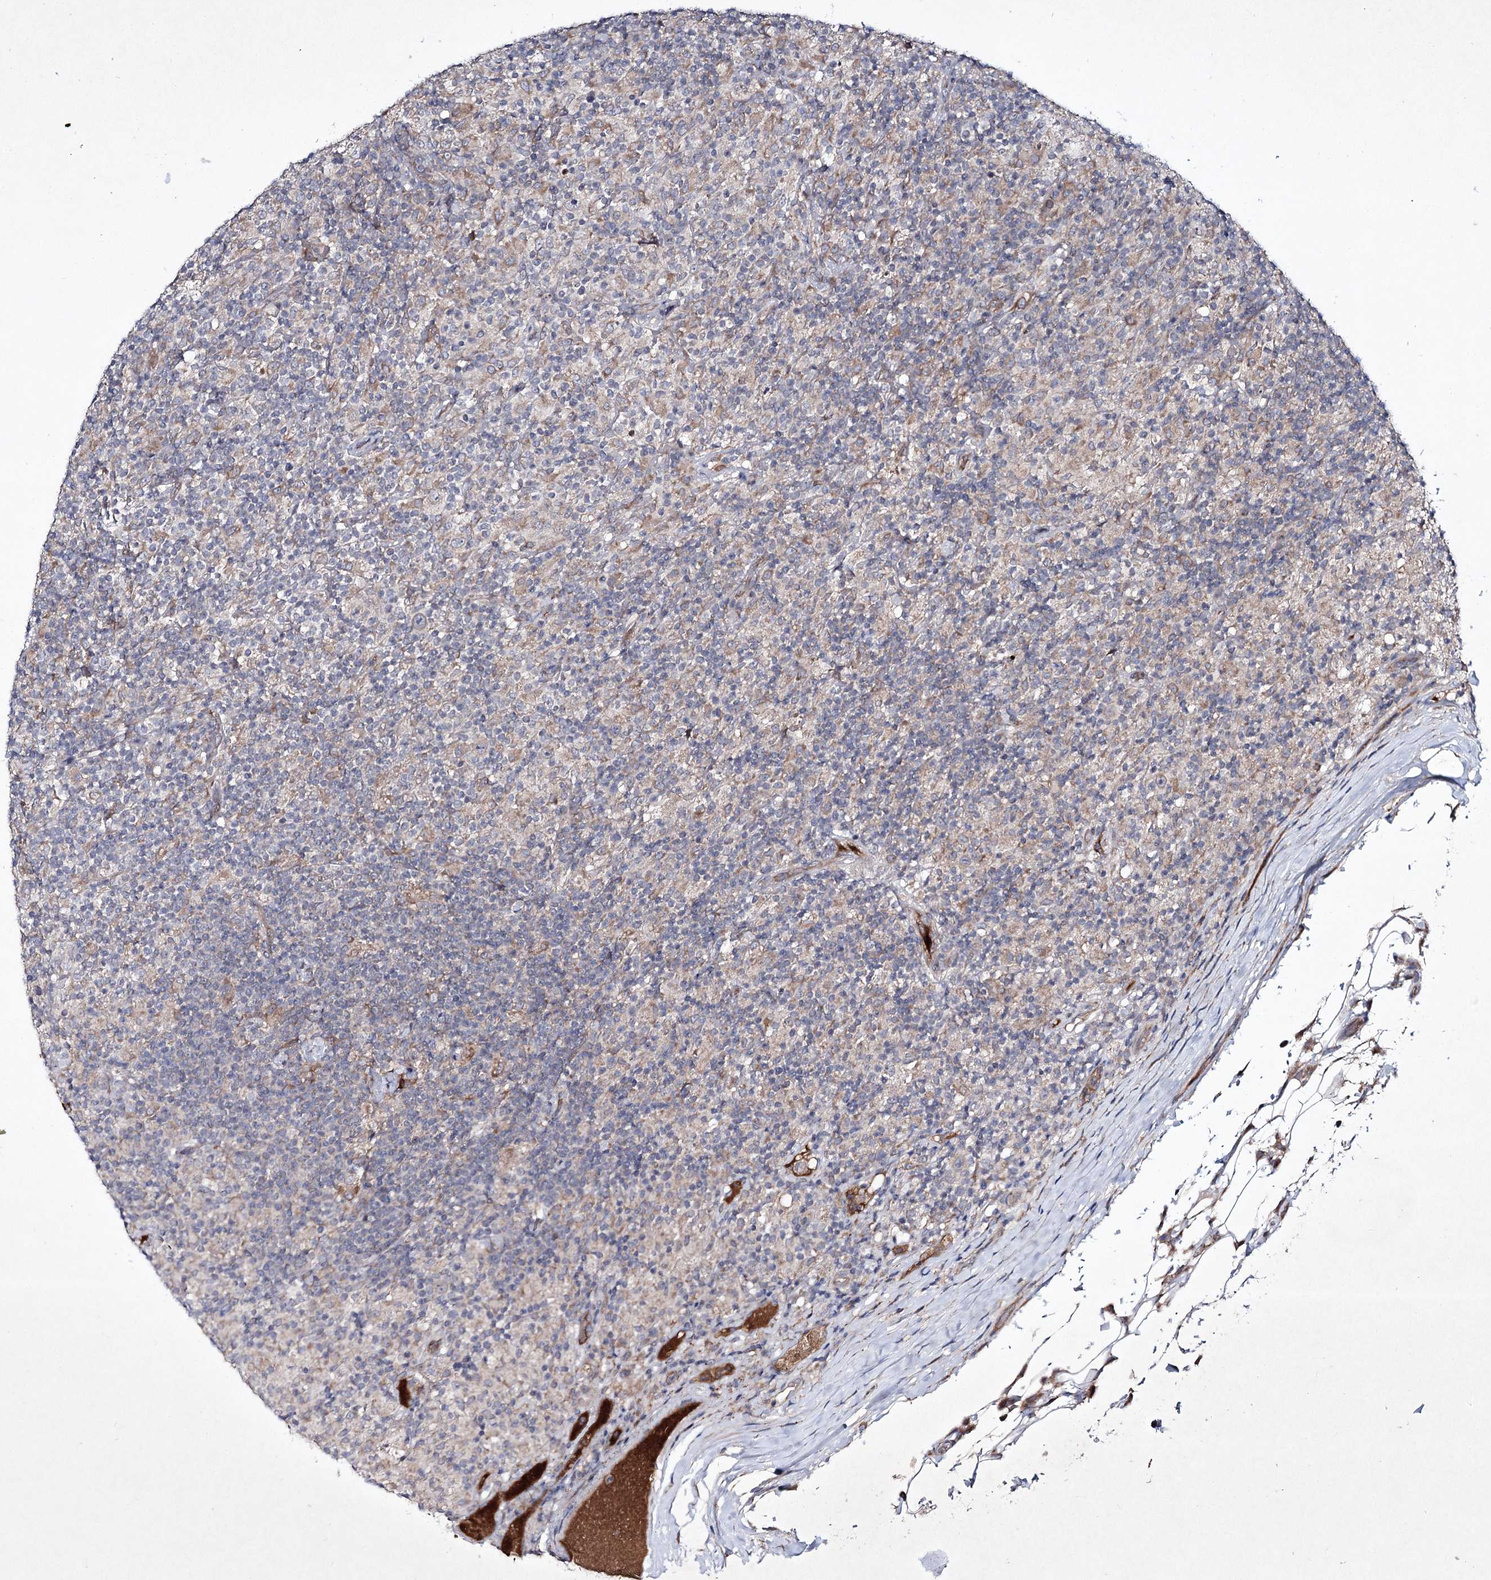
{"staining": {"intensity": "weak", "quantity": "25%-75%", "location": "cytoplasmic/membranous"}, "tissue": "lymphoma", "cell_type": "Tumor cells", "image_type": "cancer", "snomed": [{"axis": "morphology", "description": "Hodgkin's disease, NOS"}, {"axis": "topography", "description": "Lymph node"}], "caption": "Approximately 25%-75% of tumor cells in lymphoma show weak cytoplasmic/membranous protein positivity as visualized by brown immunohistochemical staining.", "gene": "ALG9", "patient": {"sex": "male", "age": 70}}